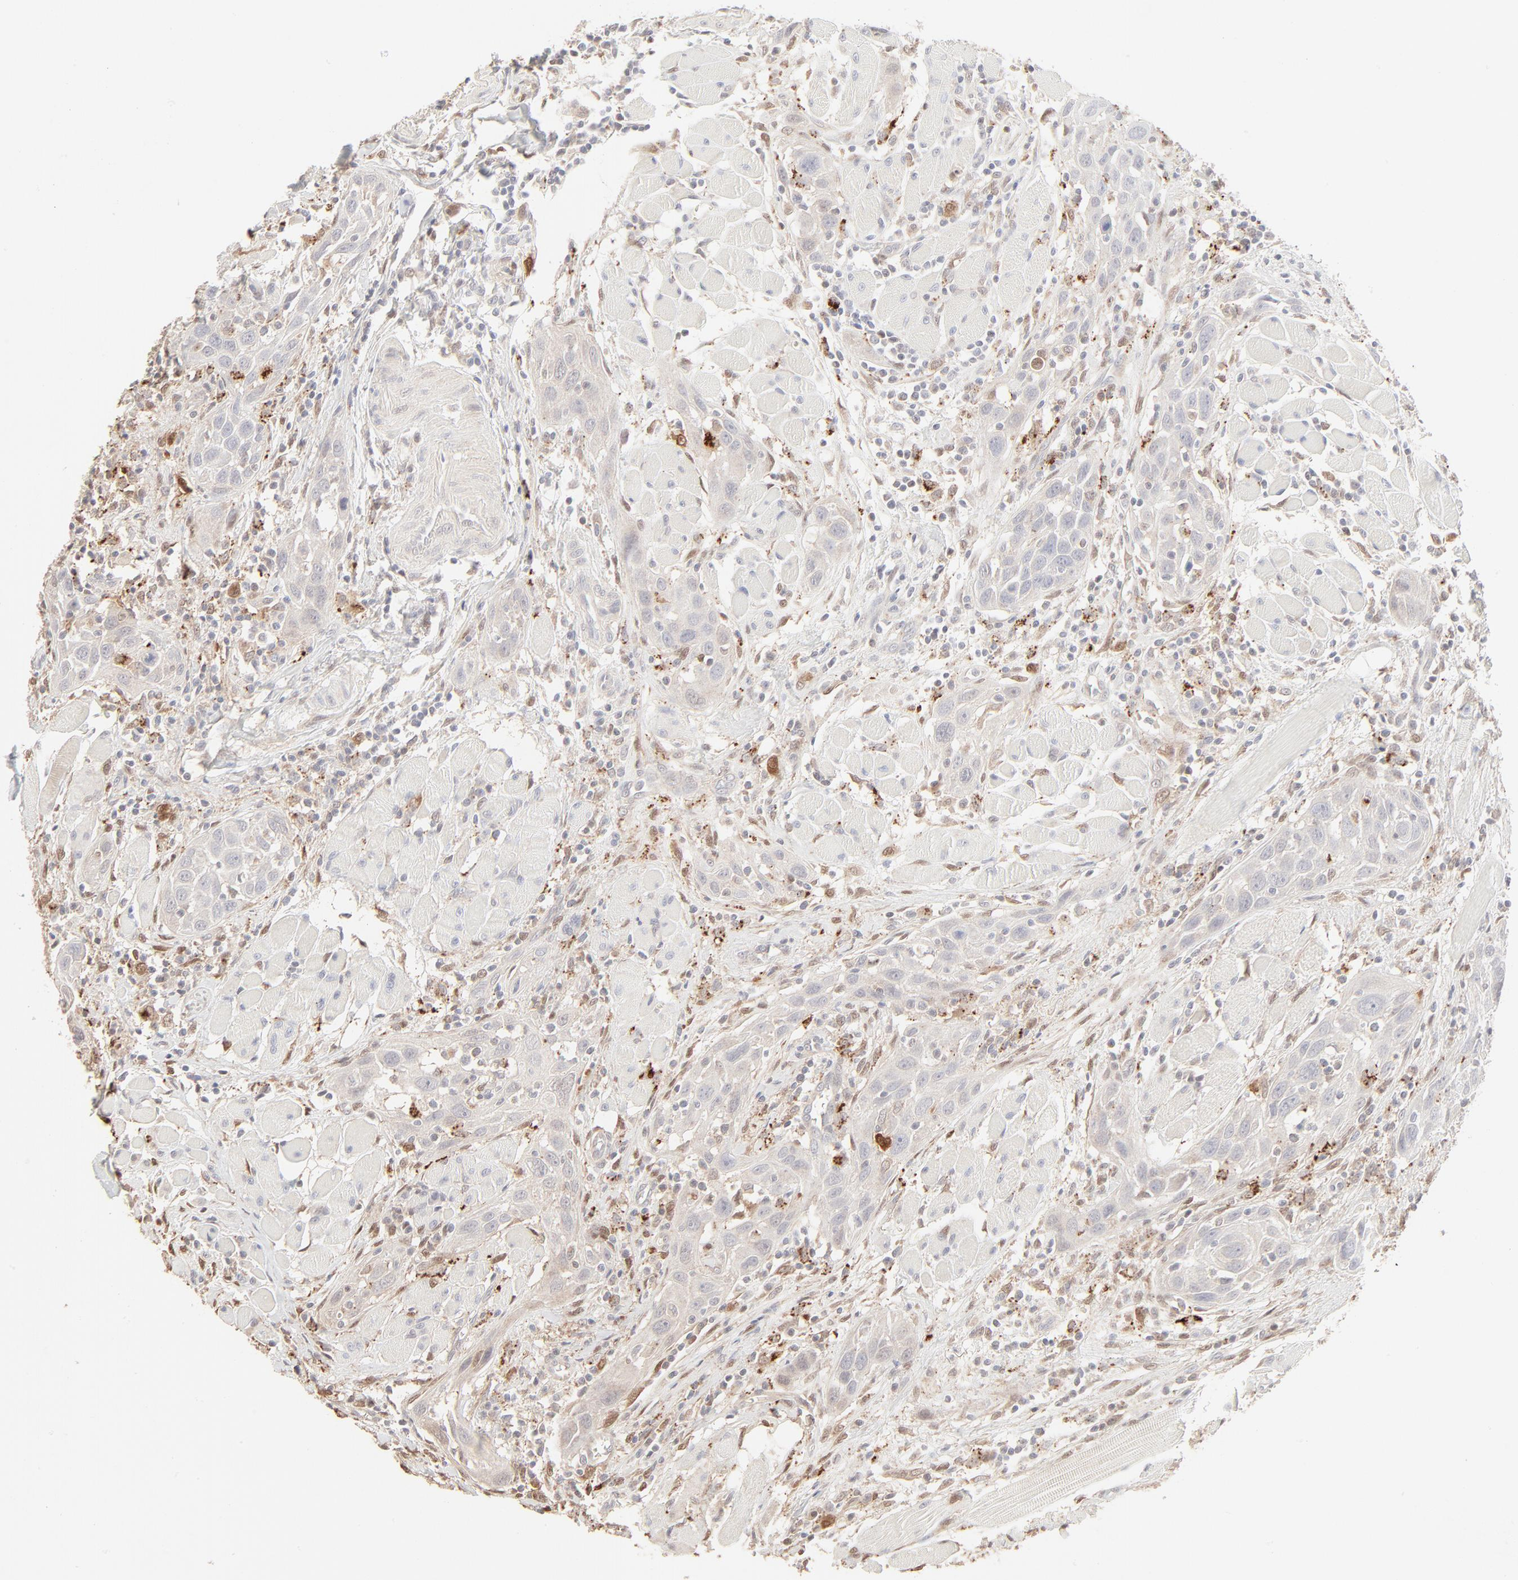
{"staining": {"intensity": "negative", "quantity": "none", "location": "none"}, "tissue": "head and neck cancer", "cell_type": "Tumor cells", "image_type": "cancer", "snomed": [{"axis": "morphology", "description": "Squamous cell carcinoma, NOS"}, {"axis": "topography", "description": "Oral tissue"}, {"axis": "topography", "description": "Head-Neck"}], "caption": "Head and neck cancer (squamous cell carcinoma) was stained to show a protein in brown. There is no significant expression in tumor cells. The staining was performed using DAB (3,3'-diaminobenzidine) to visualize the protein expression in brown, while the nuclei were stained in blue with hematoxylin (Magnification: 20x).", "gene": "LGALS2", "patient": {"sex": "female", "age": 50}}